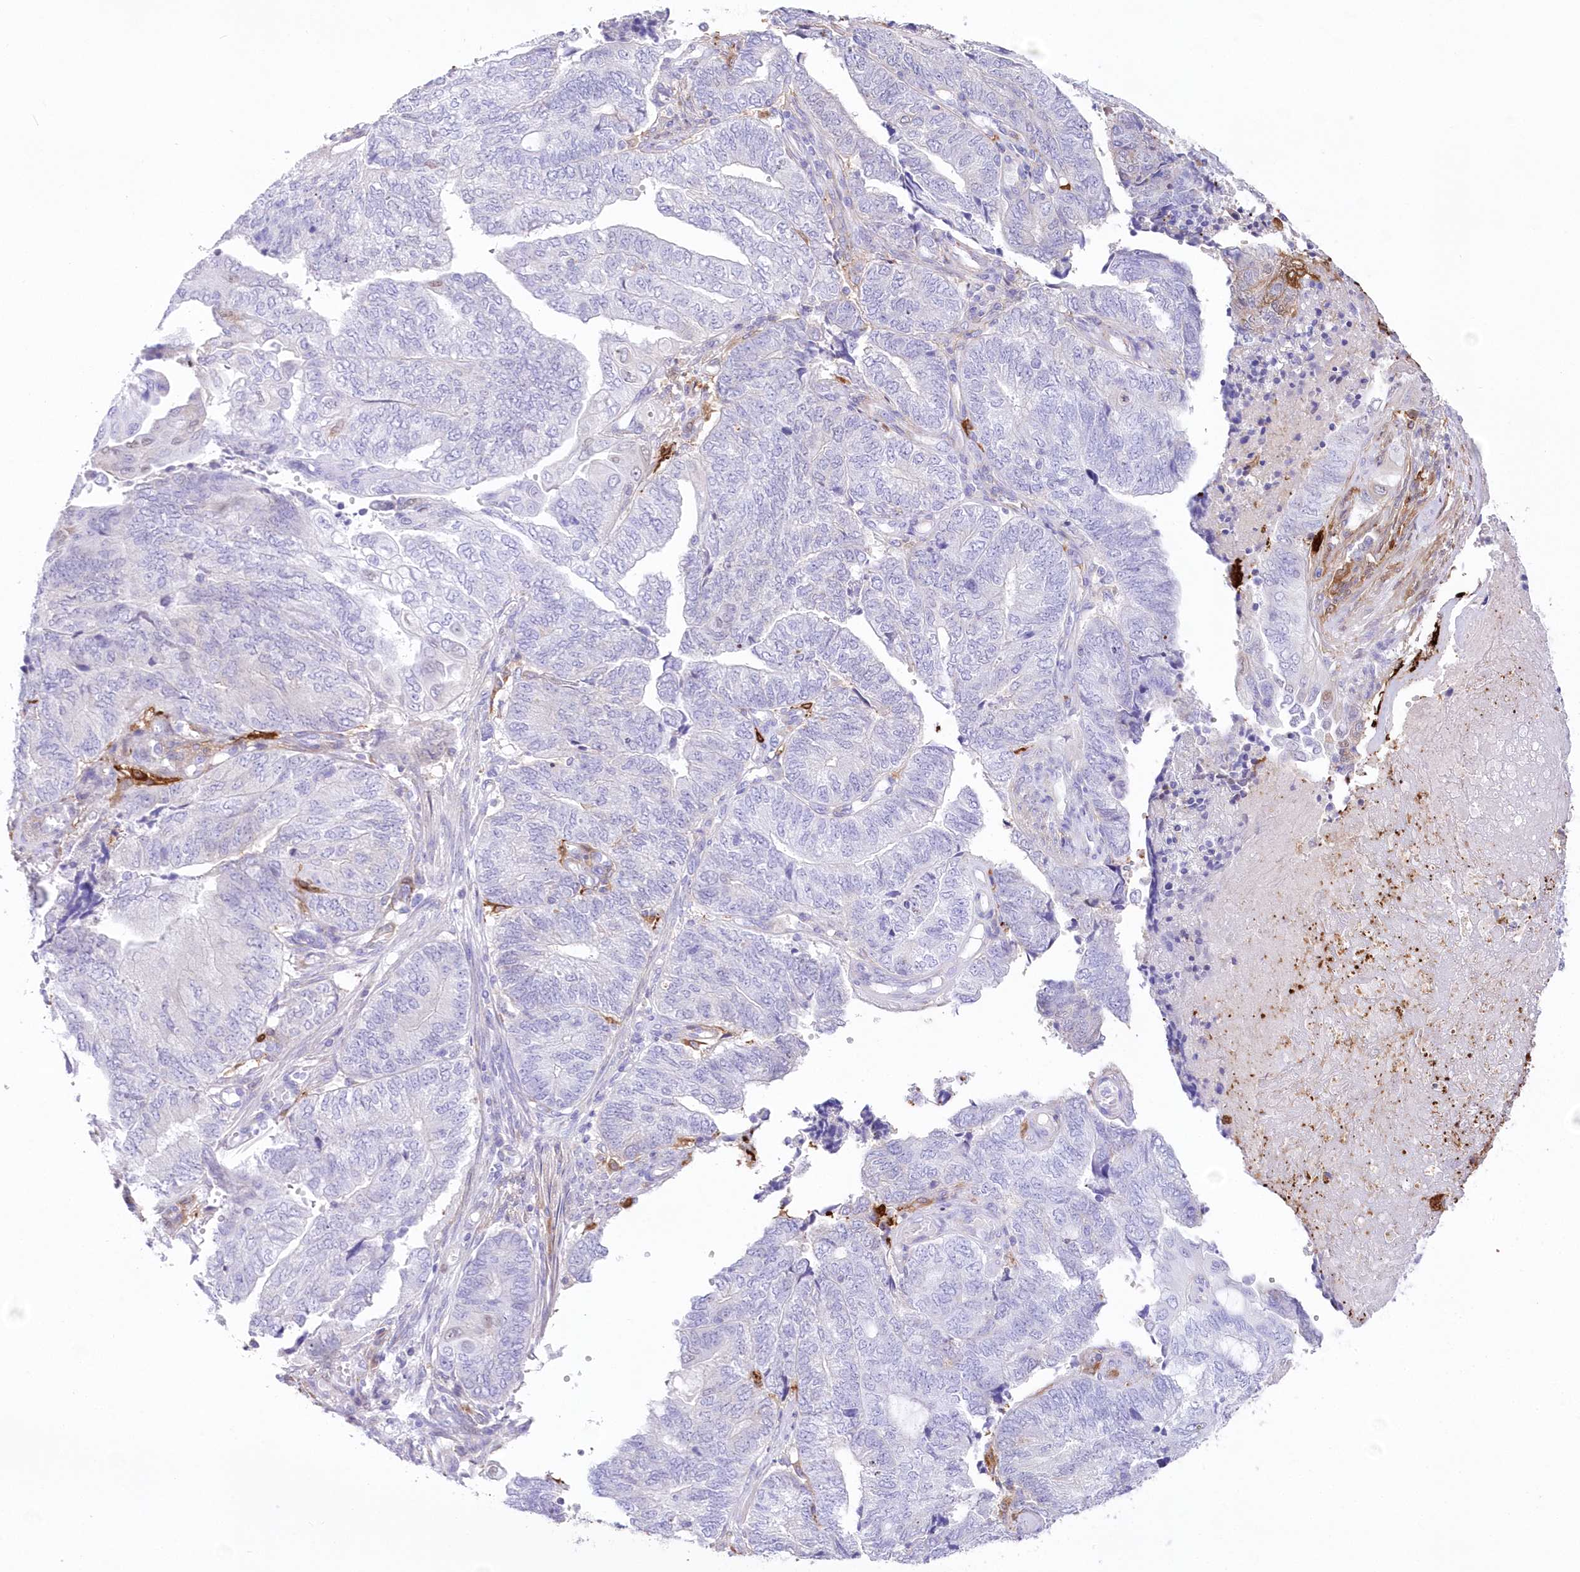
{"staining": {"intensity": "negative", "quantity": "none", "location": "none"}, "tissue": "endometrial cancer", "cell_type": "Tumor cells", "image_type": "cancer", "snomed": [{"axis": "morphology", "description": "Adenocarcinoma, NOS"}, {"axis": "topography", "description": "Uterus"}, {"axis": "topography", "description": "Endometrium"}], "caption": "A photomicrograph of endometrial cancer (adenocarcinoma) stained for a protein displays no brown staining in tumor cells.", "gene": "DNAJC19", "patient": {"sex": "female", "age": 70}}